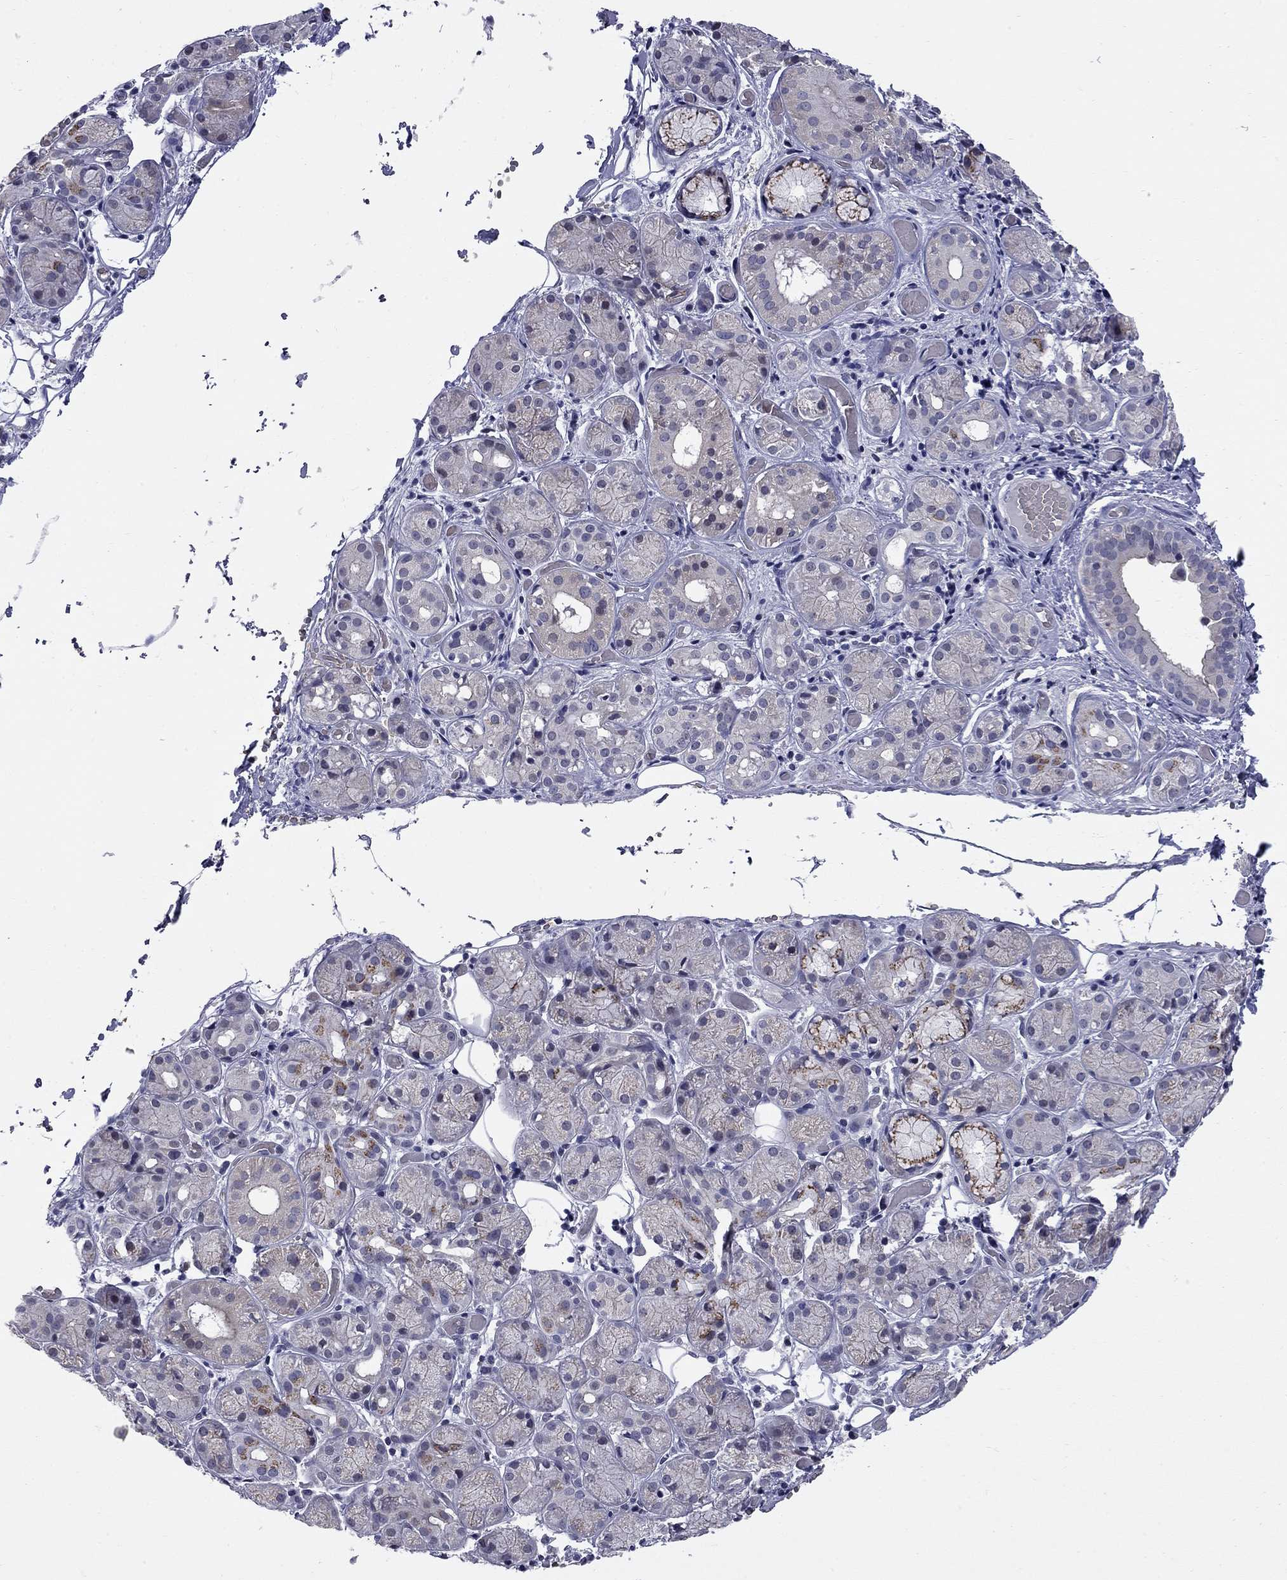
{"staining": {"intensity": "moderate", "quantity": "<25%", "location": "cytoplasmic/membranous"}, "tissue": "salivary gland", "cell_type": "Glandular cells", "image_type": "normal", "snomed": [{"axis": "morphology", "description": "Normal tissue, NOS"}, {"axis": "topography", "description": "Salivary gland"}, {"axis": "topography", "description": "Peripheral nerve tissue"}], "caption": "Brown immunohistochemical staining in unremarkable human salivary gland shows moderate cytoplasmic/membranous expression in about <25% of glandular cells.", "gene": "HTR4", "patient": {"sex": "male", "age": 71}}